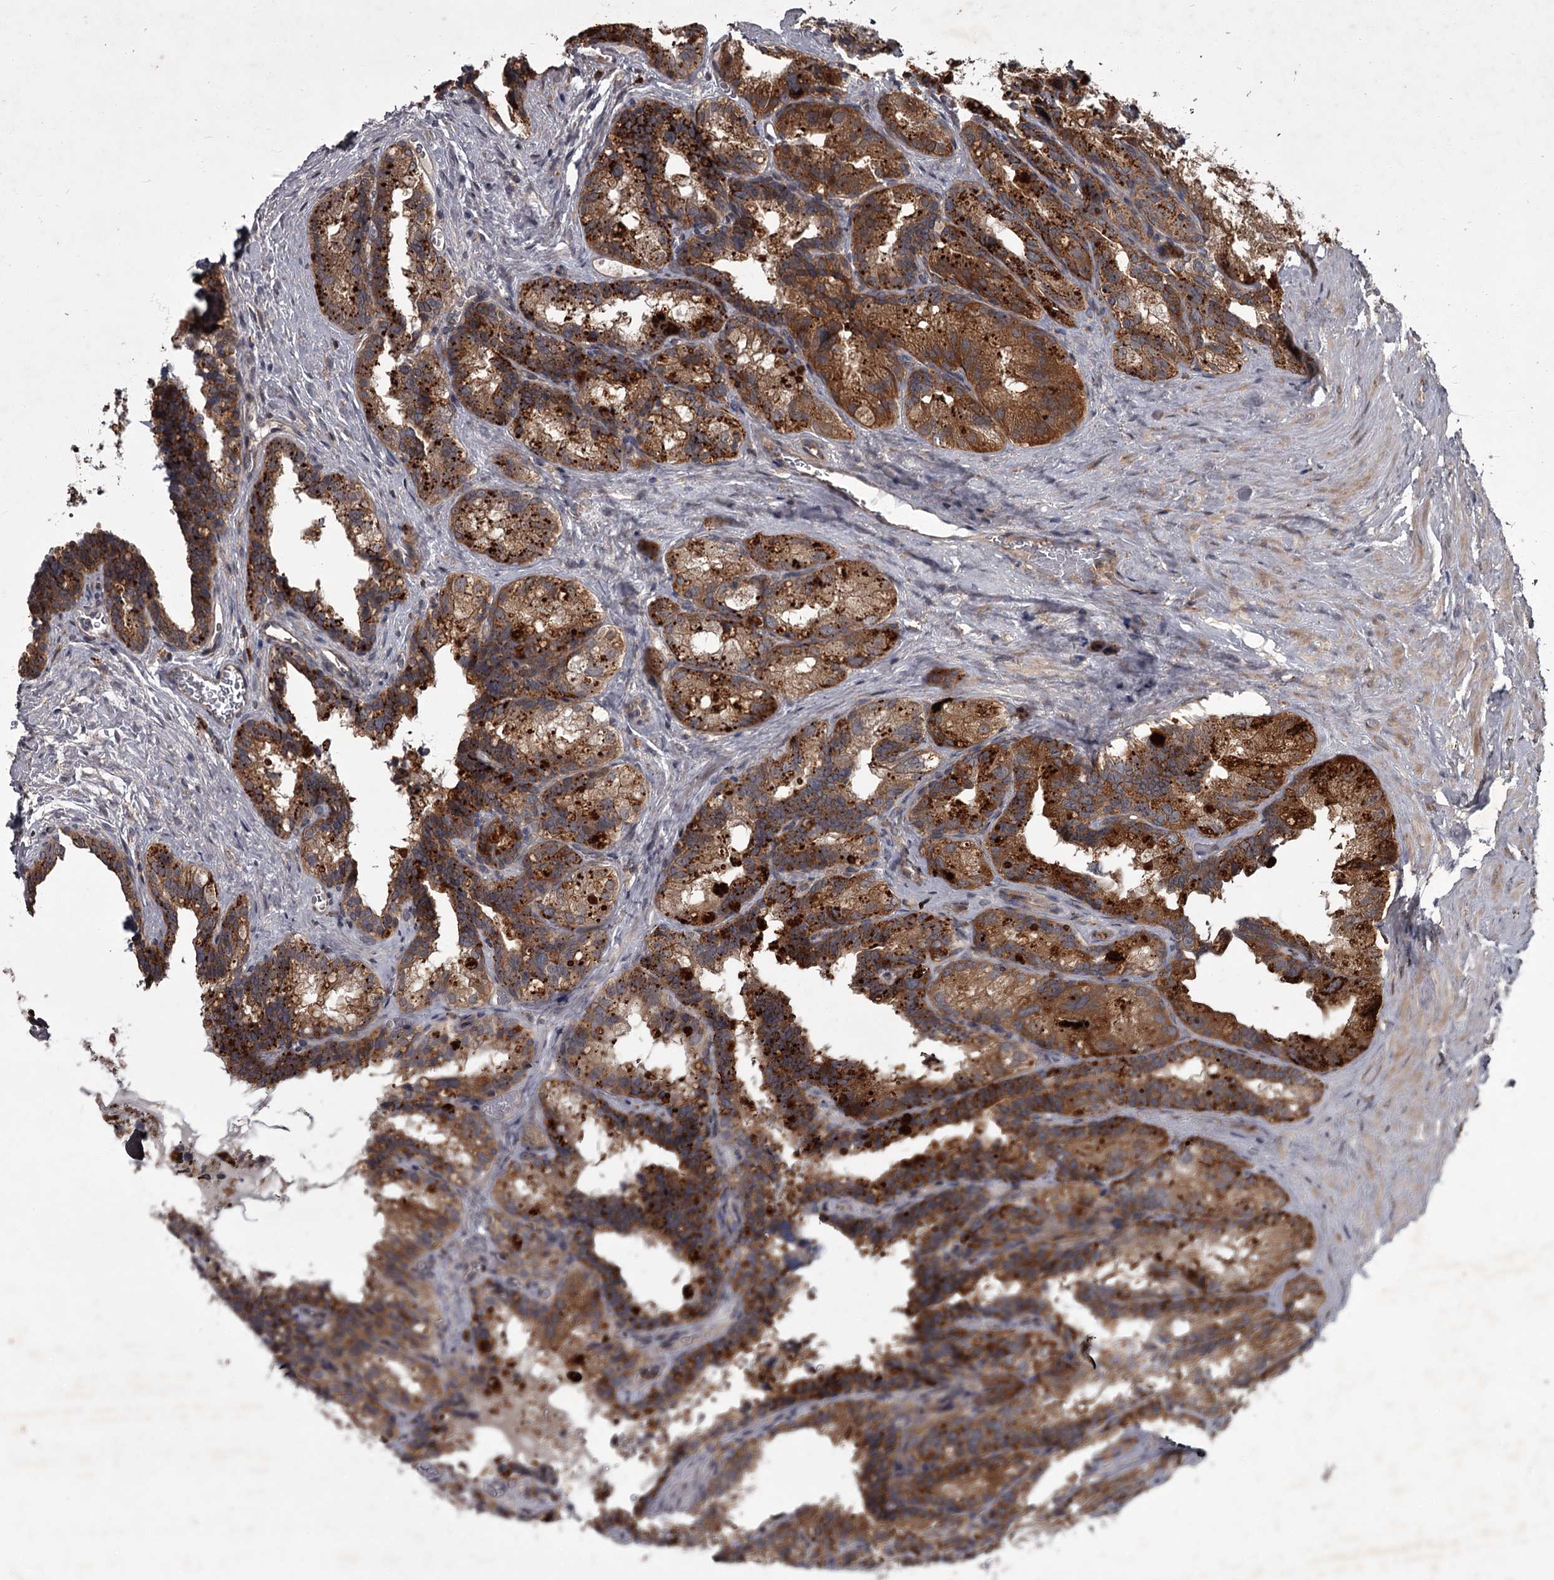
{"staining": {"intensity": "moderate", "quantity": ">75%", "location": "cytoplasmic/membranous"}, "tissue": "seminal vesicle", "cell_type": "Glandular cells", "image_type": "normal", "snomed": [{"axis": "morphology", "description": "Normal tissue, NOS"}, {"axis": "topography", "description": "Seminal veicle"}], "caption": "Seminal vesicle stained for a protein demonstrates moderate cytoplasmic/membranous positivity in glandular cells. (DAB (3,3'-diaminobenzidine) = brown stain, brightfield microscopy at high magnification).", "gene": "UNC93B1", "patient": {"sex": "male", "age": 60}}